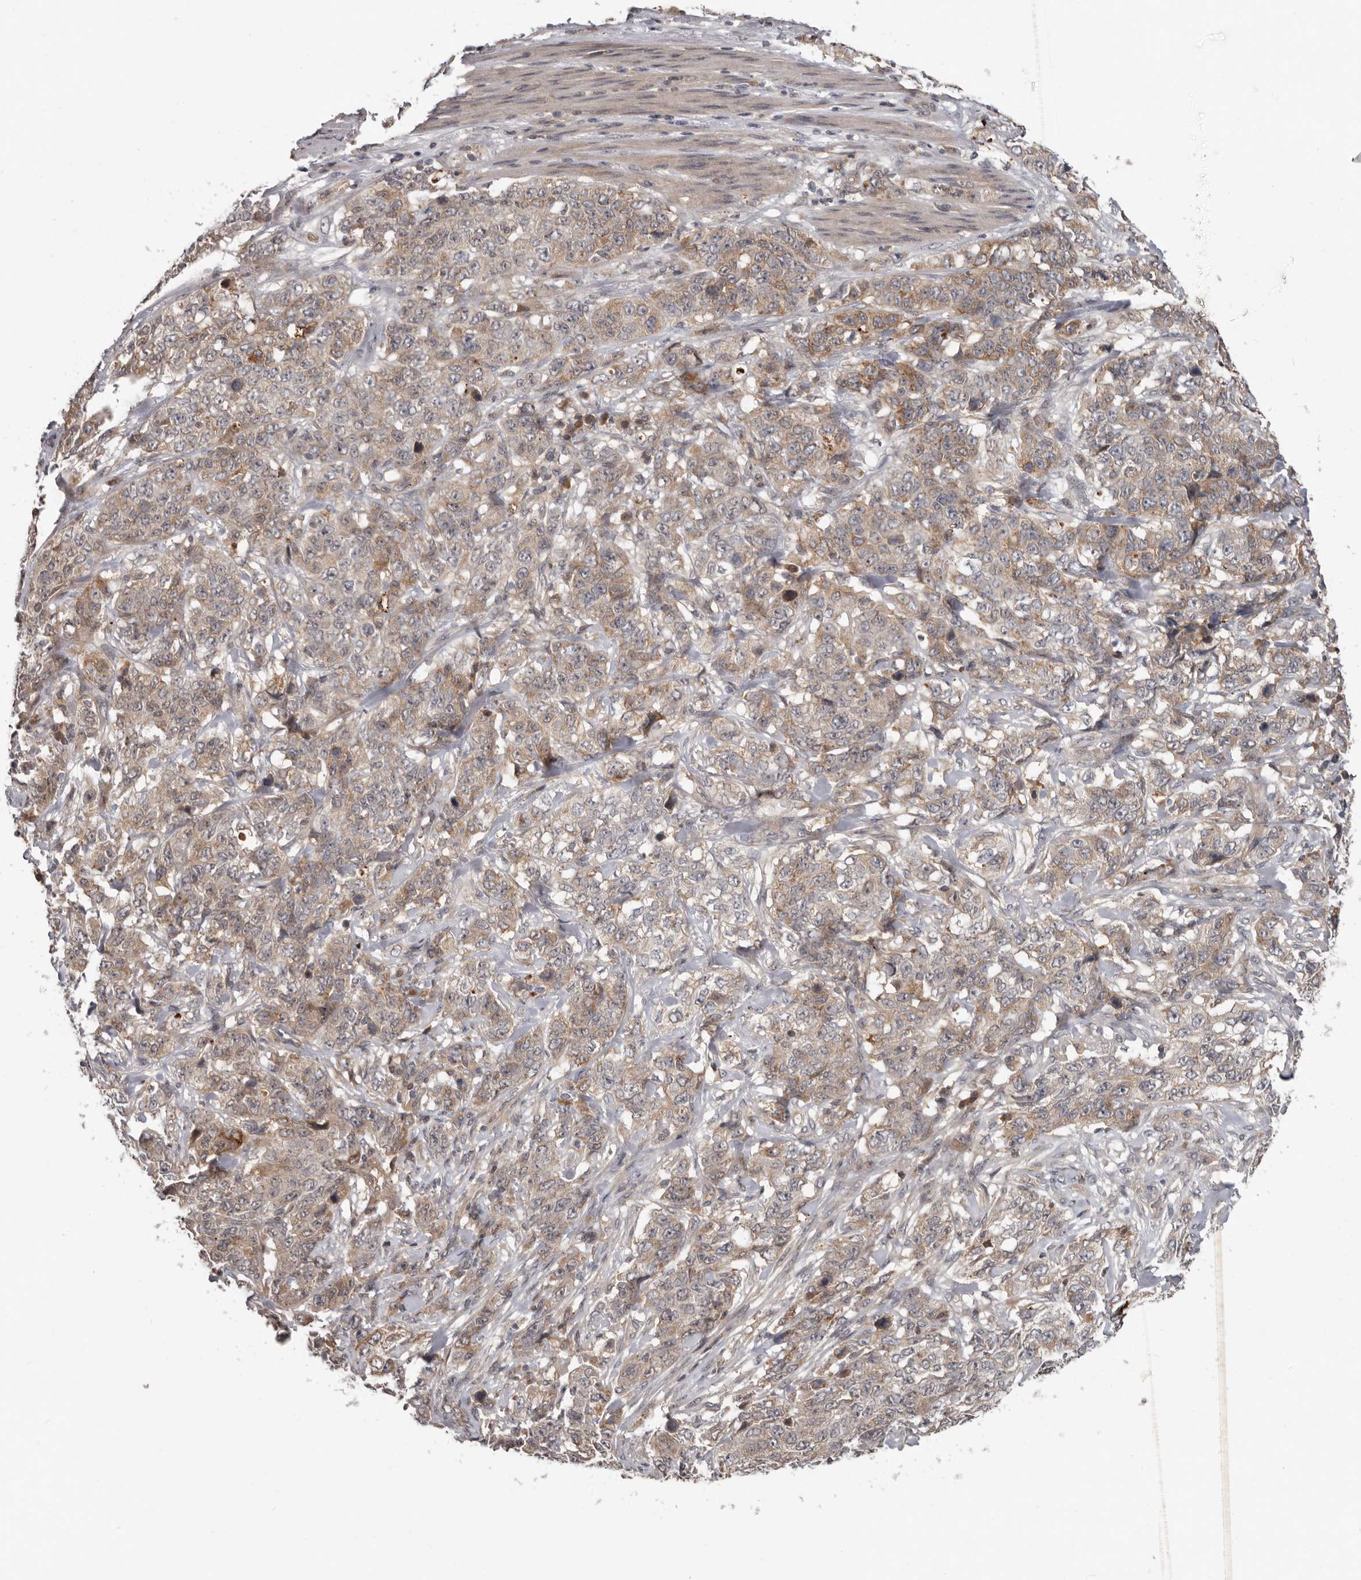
{"staining": {"intensity": "weak", "quantity": ">75%", "location": "cytoplasmic/membranous"}, "tissue": "stomach cancer", "cell_type": "Tumor cells", "image_type": "cancer", "snomed": [{"axis": "morphology", "description": "Adenocarcinoma, NOS"}, {"axis": "topography", "description": "Stomach"}], "caption": "Stomach adenocarcinoma tissue exhibits weak cytoplasmic/membranous positivity in approximately >75% of tumor cells Nuclei are stained in blue.", "gene": "BAD", "patient": {"sex": "male", "age": 48}}